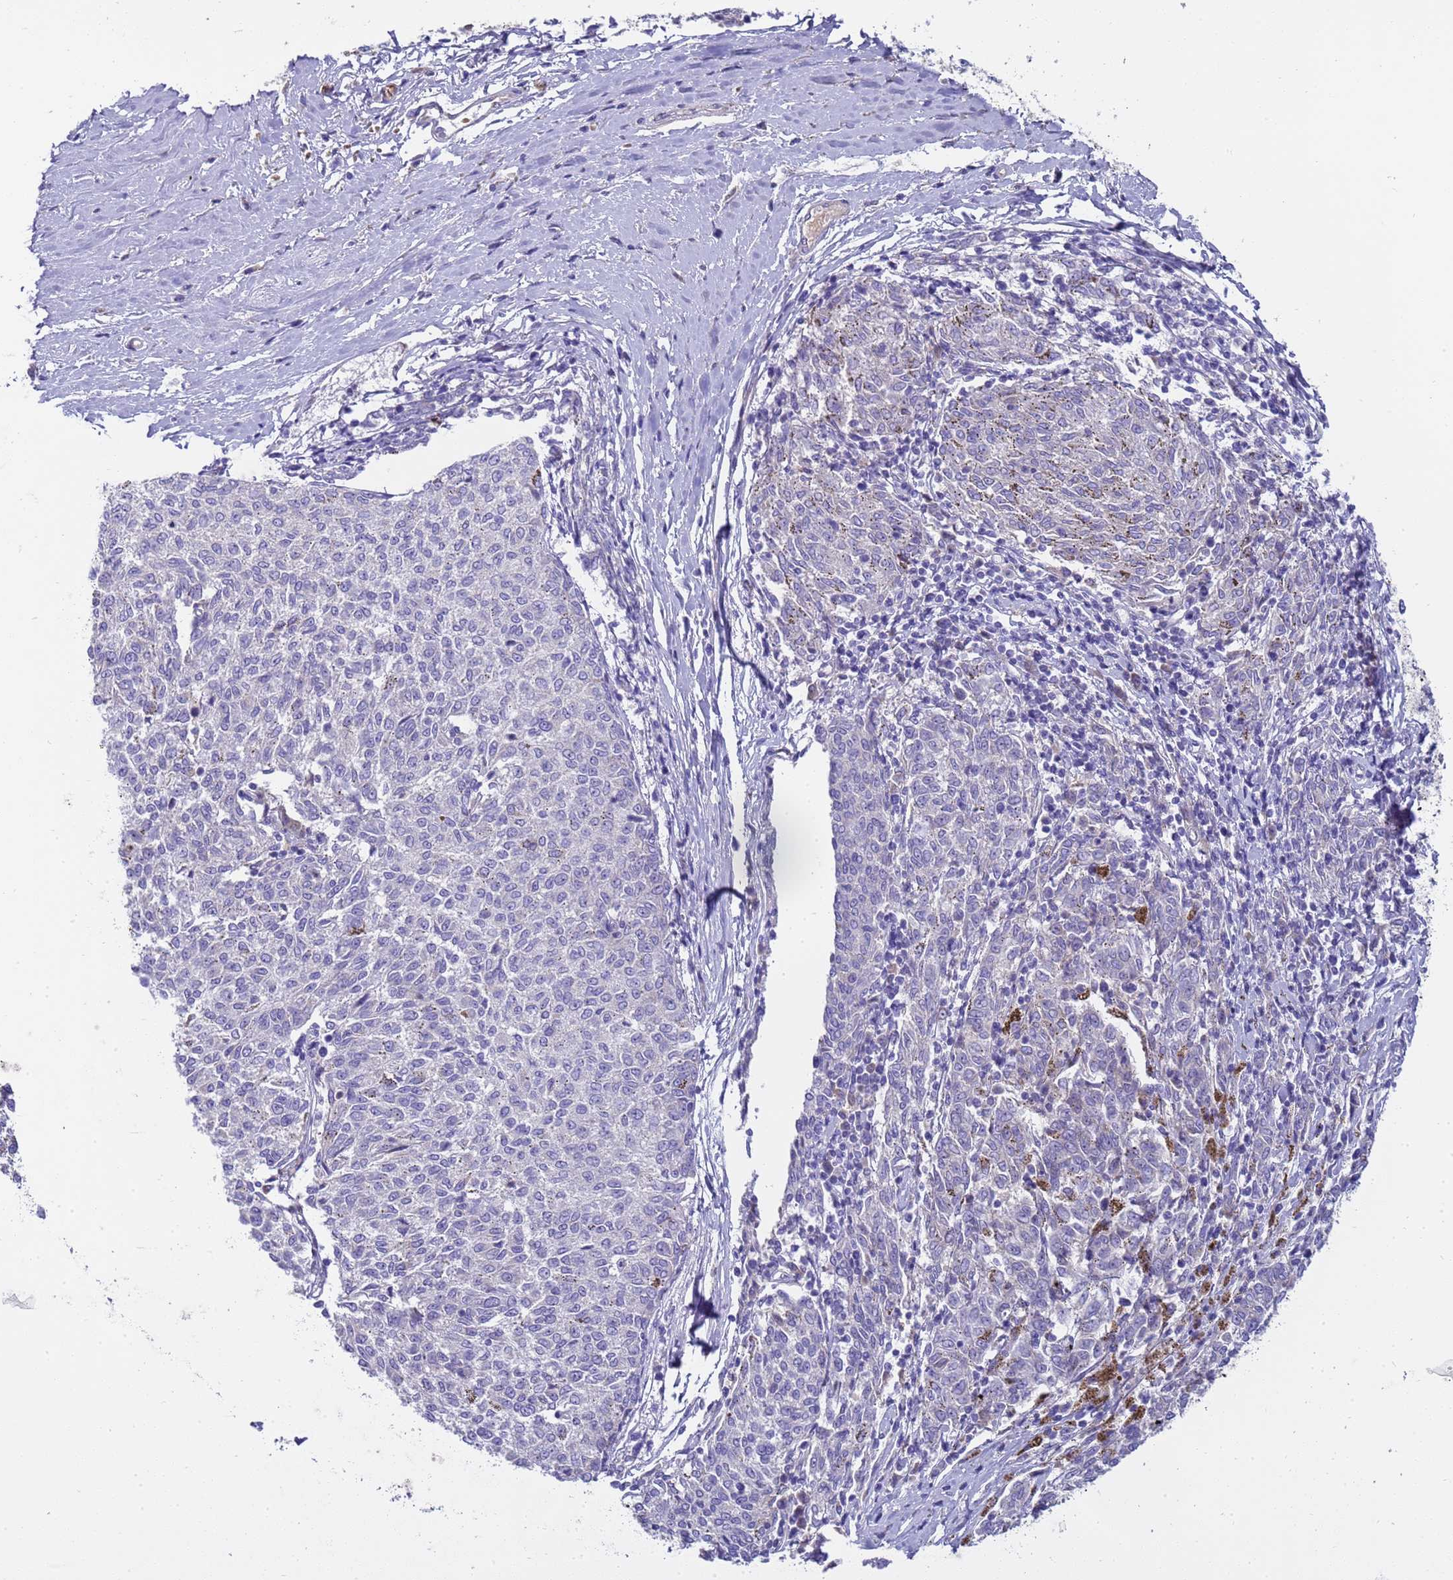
{"staining": {"intensity": "negative", "quantity": "none", "location": "none"}, "tissue": "melanoma", "cell_type": "Tumor cells", "image_type": "cancer", "snomed": [{"axis": "morphology", "description": "Malignant melanoma, NOS"}, {"axis": "topography", "description": "Skin"}], "caption": "The image demonstrates no staining of tumor cells in malignant melanoma.", "gene": "RIPPLY2", "patient": {"sex": "female", "age": 72}}